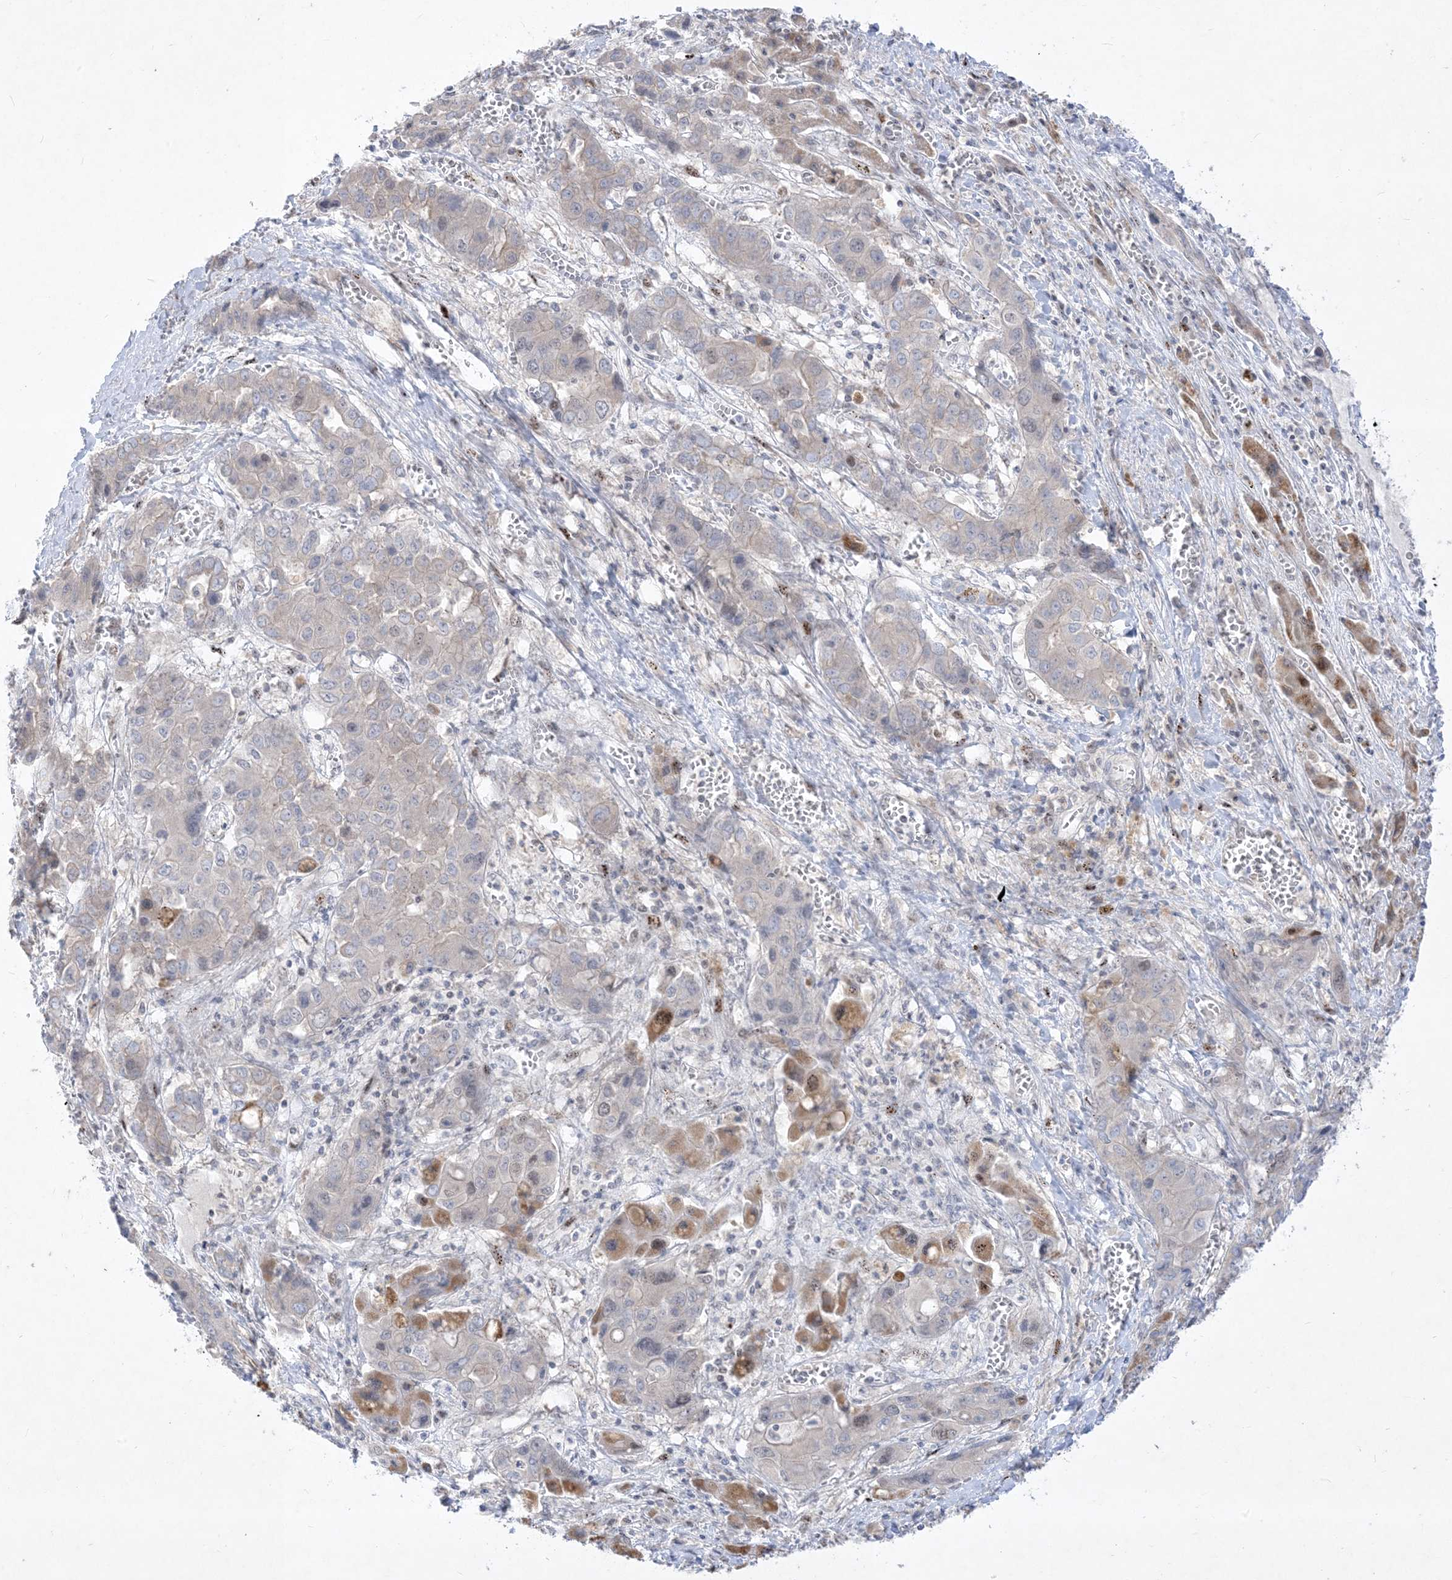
{"staining": {"intensity": "moderate", "quantity": "<25%", "location": "cytoplasmic/membranous"}, "tissue": "liver cancer", "cell_type": "Tumor cells", "image_type": "cancer", "snomed": [{"axis": "morphology", "description": "Cholangiocarcinoma"}, {"axis": "topography", "description": "Liver"}], "caption": "The histopathology image shows a brown stain indicating the presence of a protein in the cytoplasmic/membranous of tumor cells in liver cholangiocarcinoma. (Stains: DAB in brown, nuclei in blue, Microscopy: brightfield microscopy at high magnification).", "gene": "BHLHE40", "patient": {"sex": "male", "age": 67}}